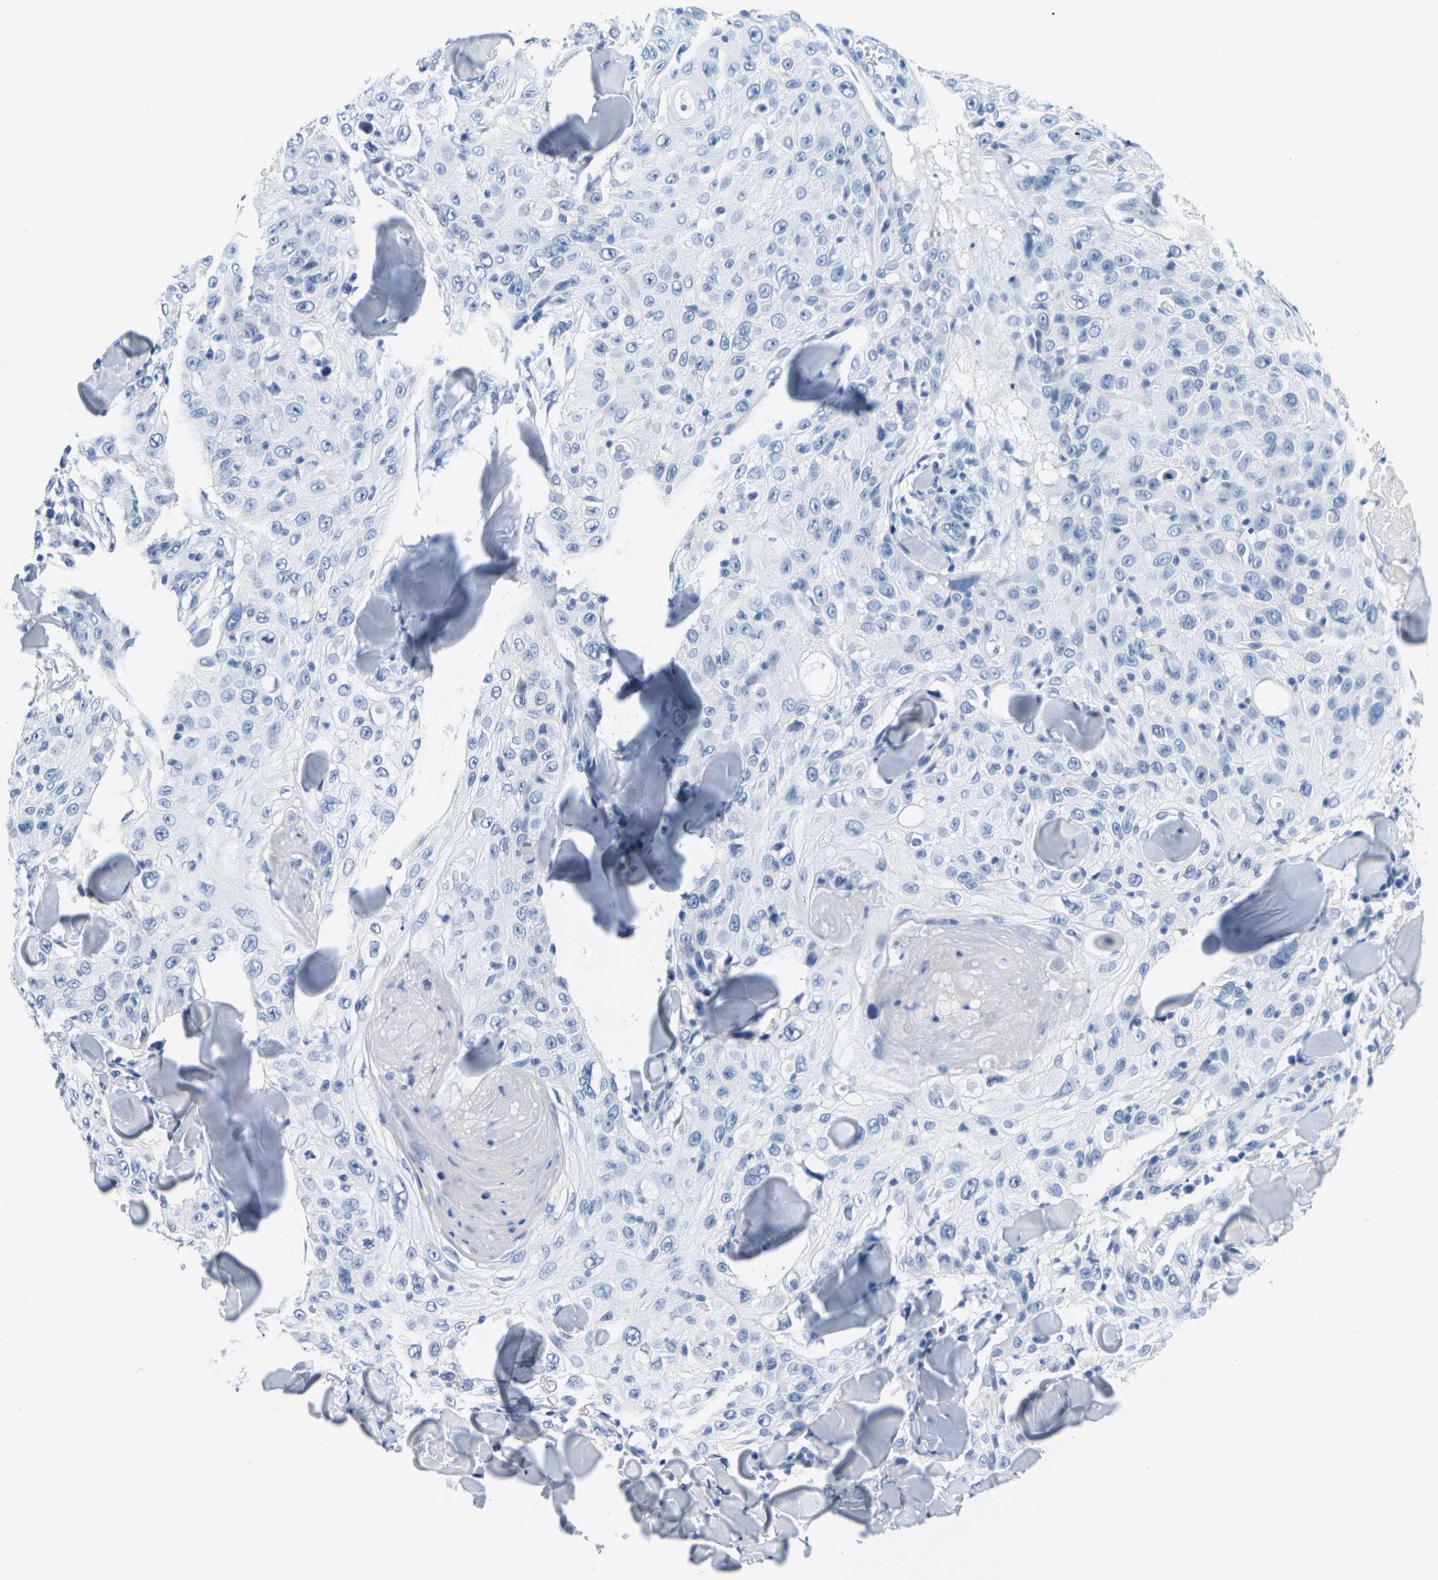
{"staining": {"intensity": "negative", "quantity": "none", "location": "none"}, "tissue": "skin cancer", "cell_type": "Tumor cells", "image_type": "cancer", "snomed": [{"axis": "morphology", "description": "Squamous cell carcinoma, NOS"}, {"axis": "topography", "description": "Skin"}], "caption": "The IHC micrograph has no significant positivity in tumor cells of squamous cell carcinoma (skin) tissue.", "gene": "FAM3D", "patient": {"sex": "male", "age": 86}}